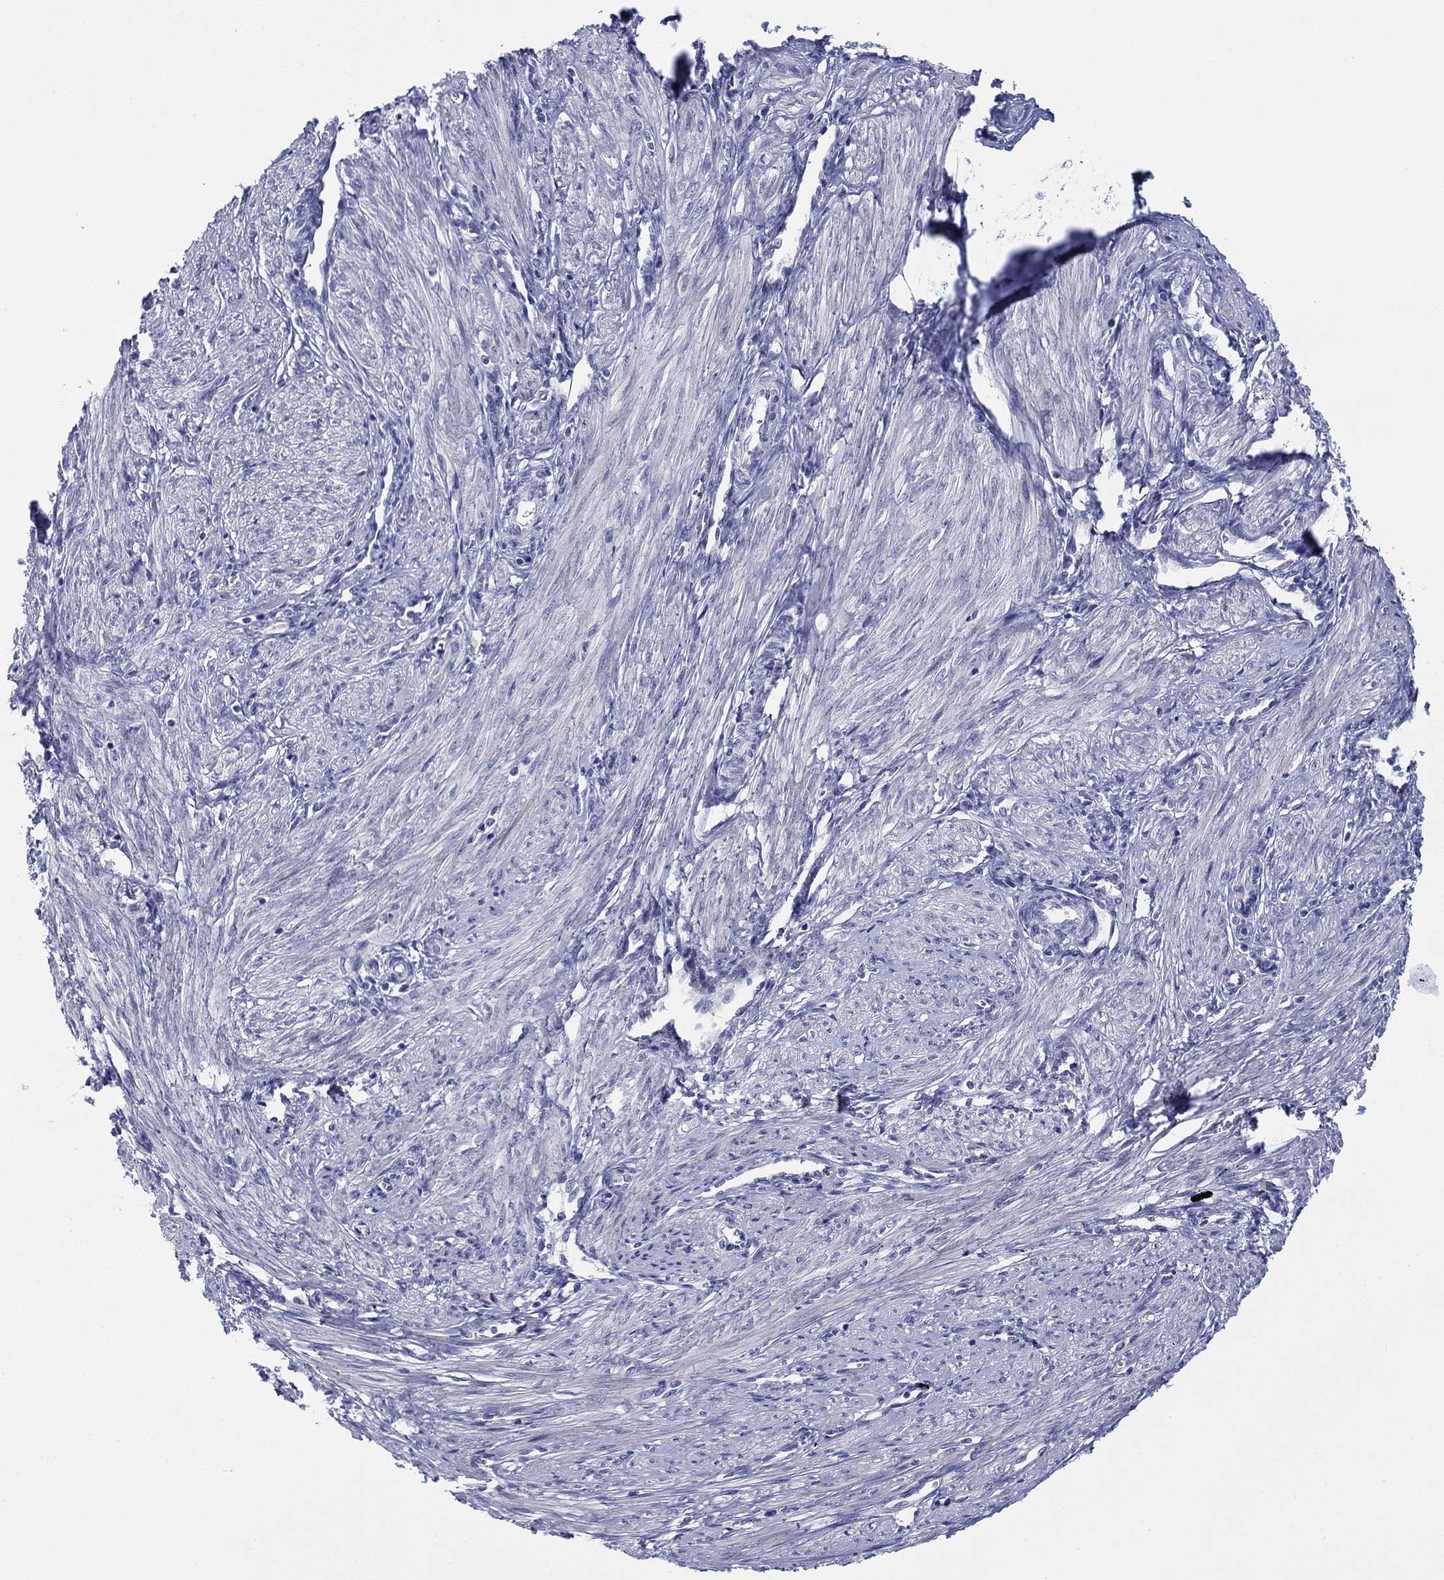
{"staining": {"intensity": "negative", "quantity": "none", "location": "none"}, "tissue": "endometrium", "cell_type": "Cells in endometrial stroma", "image_type": "normal", "snomed": [{"axis": "morphology", "description": "Normal tissue, NOS"}, {"axis": "topography", "description": "Endometrium"}], "caption": "An image of endometrium stained for a protein reveals no brown staining in cells in endometrial stroma.", "gene": "SVEP1", "patient": {"sex": "female", "age": 37}}